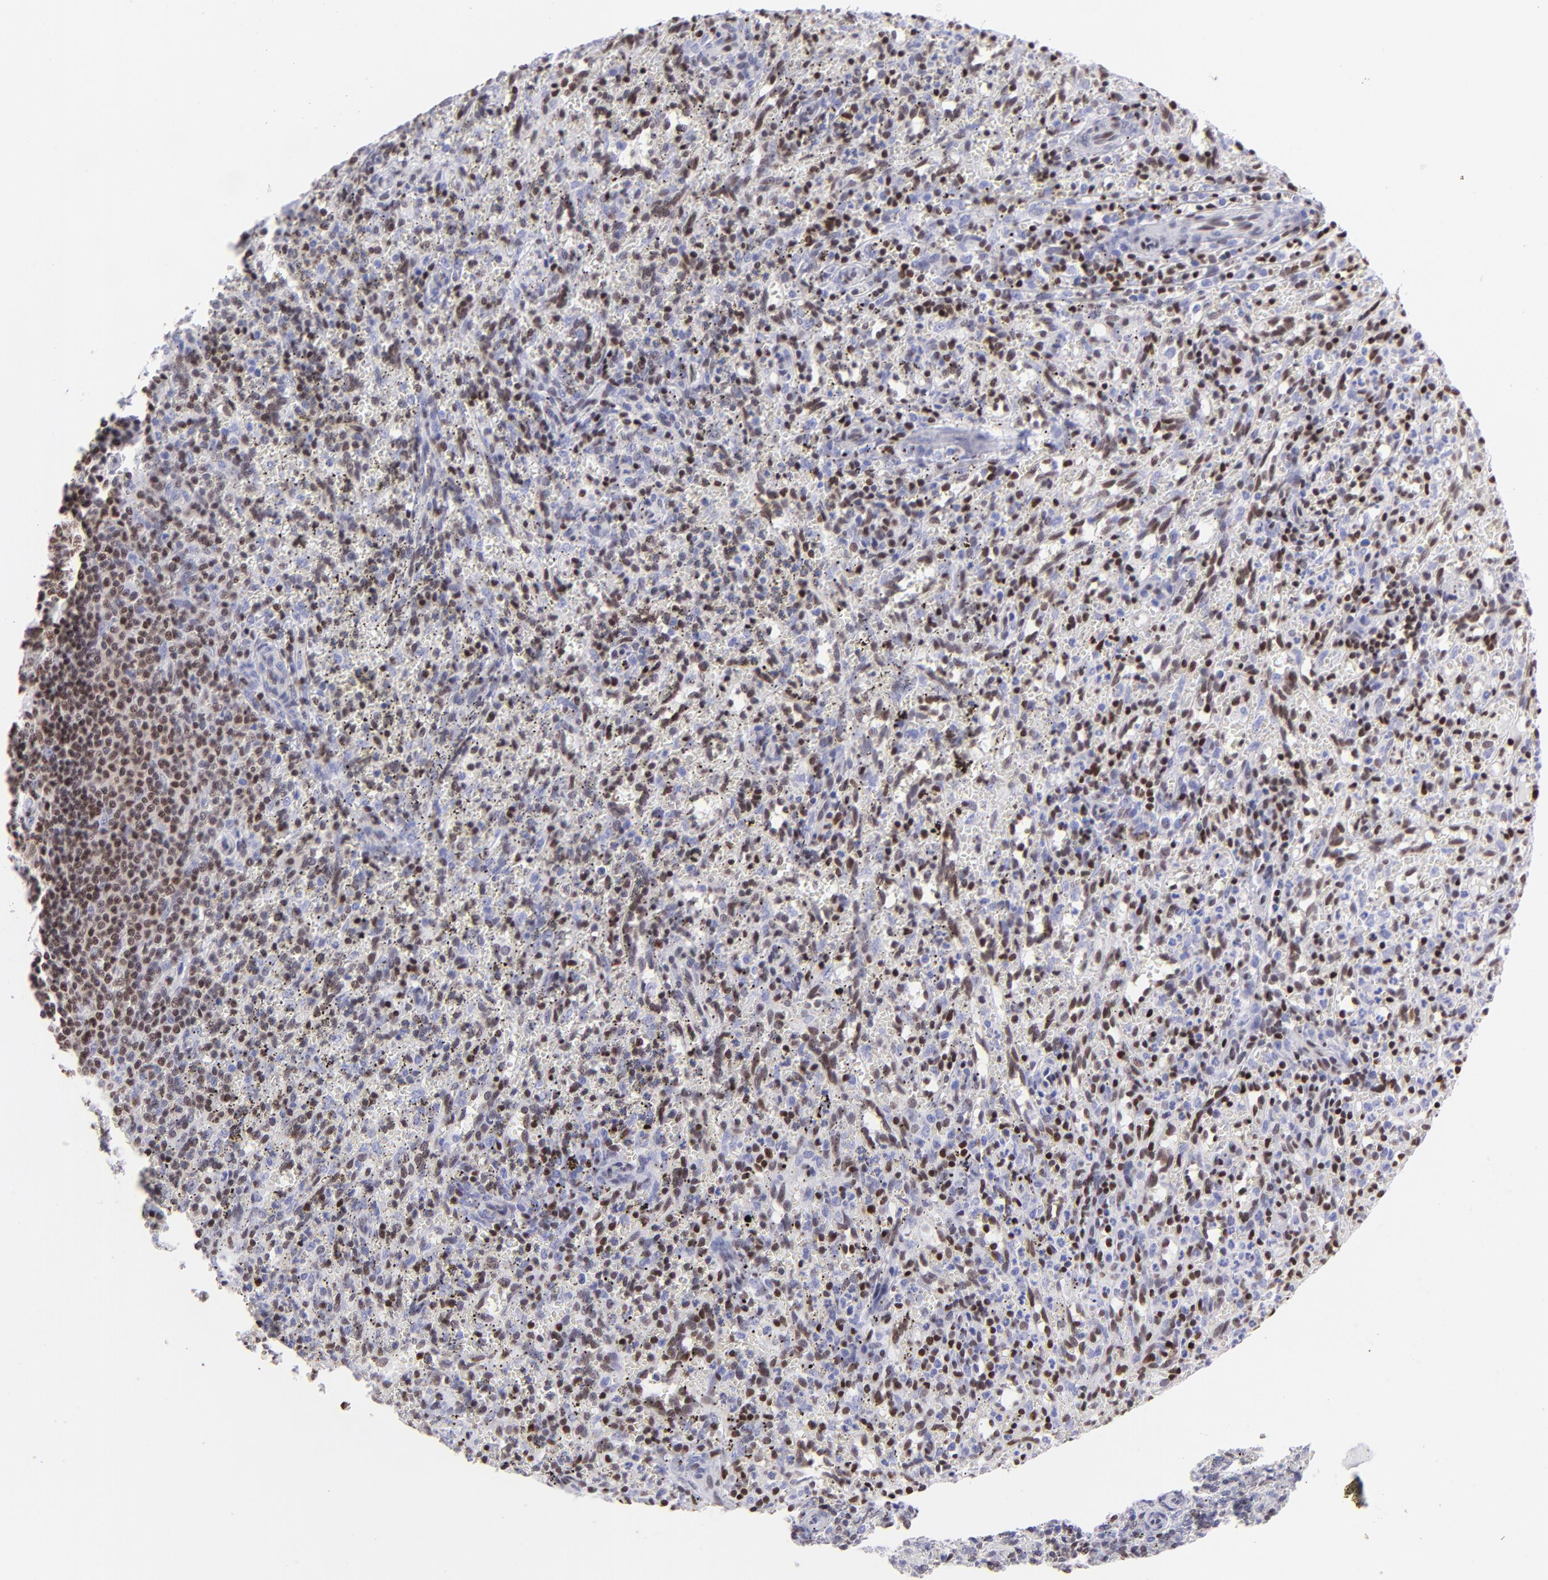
{"staining": {"intensity": "moderate", "quantity": "25%-75%", "location": "nuclear"}, "tissue": "spleen", "cell_type": "Cells in red pulp", "image_type": "normal", "snomed": [{"axis": "morphology", "description": "Normal tissue, NOS"}, {"axis": "topography", "description": "Spleen"}], "caption": "Spleen stained for a protein shows moderate nuclear positivity in cells in red pulp. (DAB (3,3'-diaminobenzidine) = brown stain, brightfield microscopy at high magnification).", "gene": "ETS1", "patient": {"sex": "female", "age": 10}}